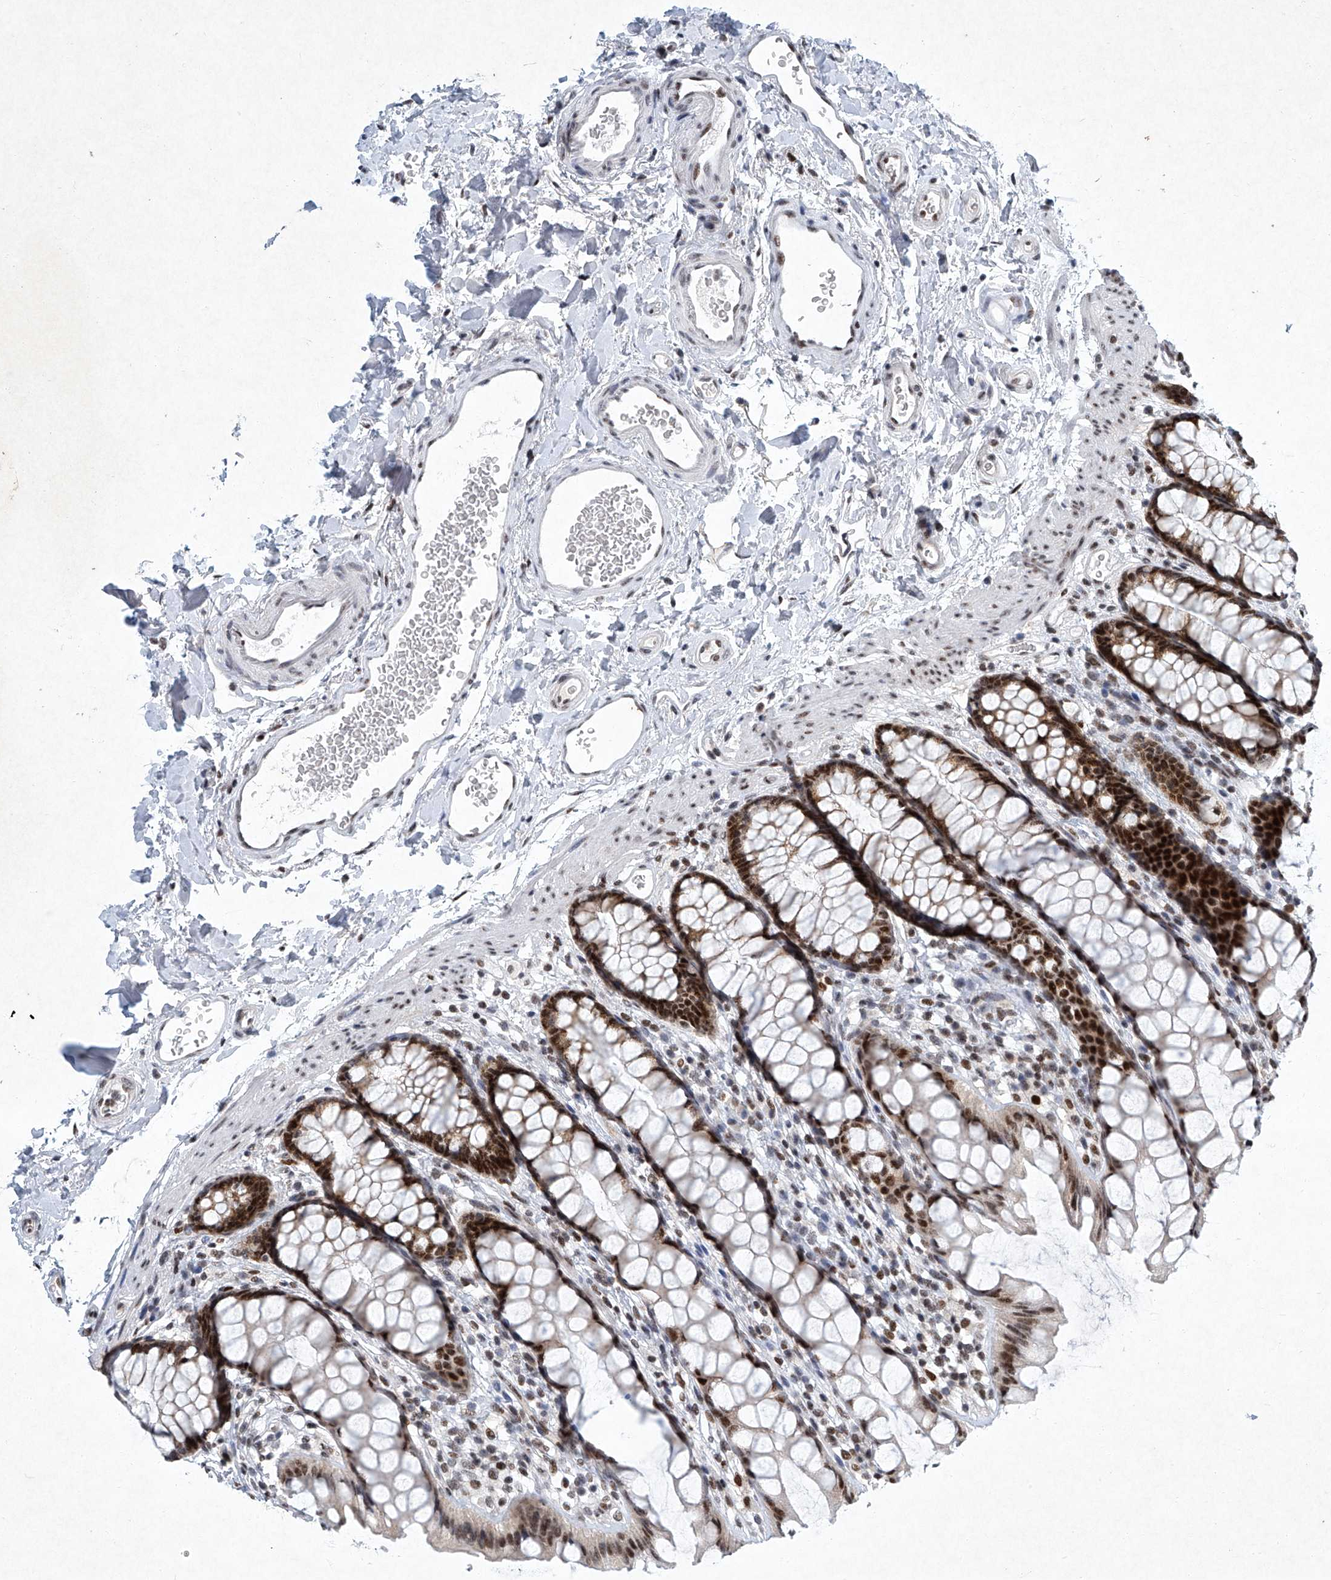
{"staining": {"intensity": "strong", "quantity": ">75%", "location": "nuclear"}, "tissue": "rectum", "cell_type": "Glandular cells", "image_type": "normal", "snomed": [{"axis": "morphology", "description": "Normal tissue, NOS"}, {"axis": "topography", "description": "Rectum"}], "caption": "Benign rectum exhibits strong nuclear expression in approximately >75% of glandular cells.", "gene": "TFDP1", "patient": {"sex": "female", "age": 65}}